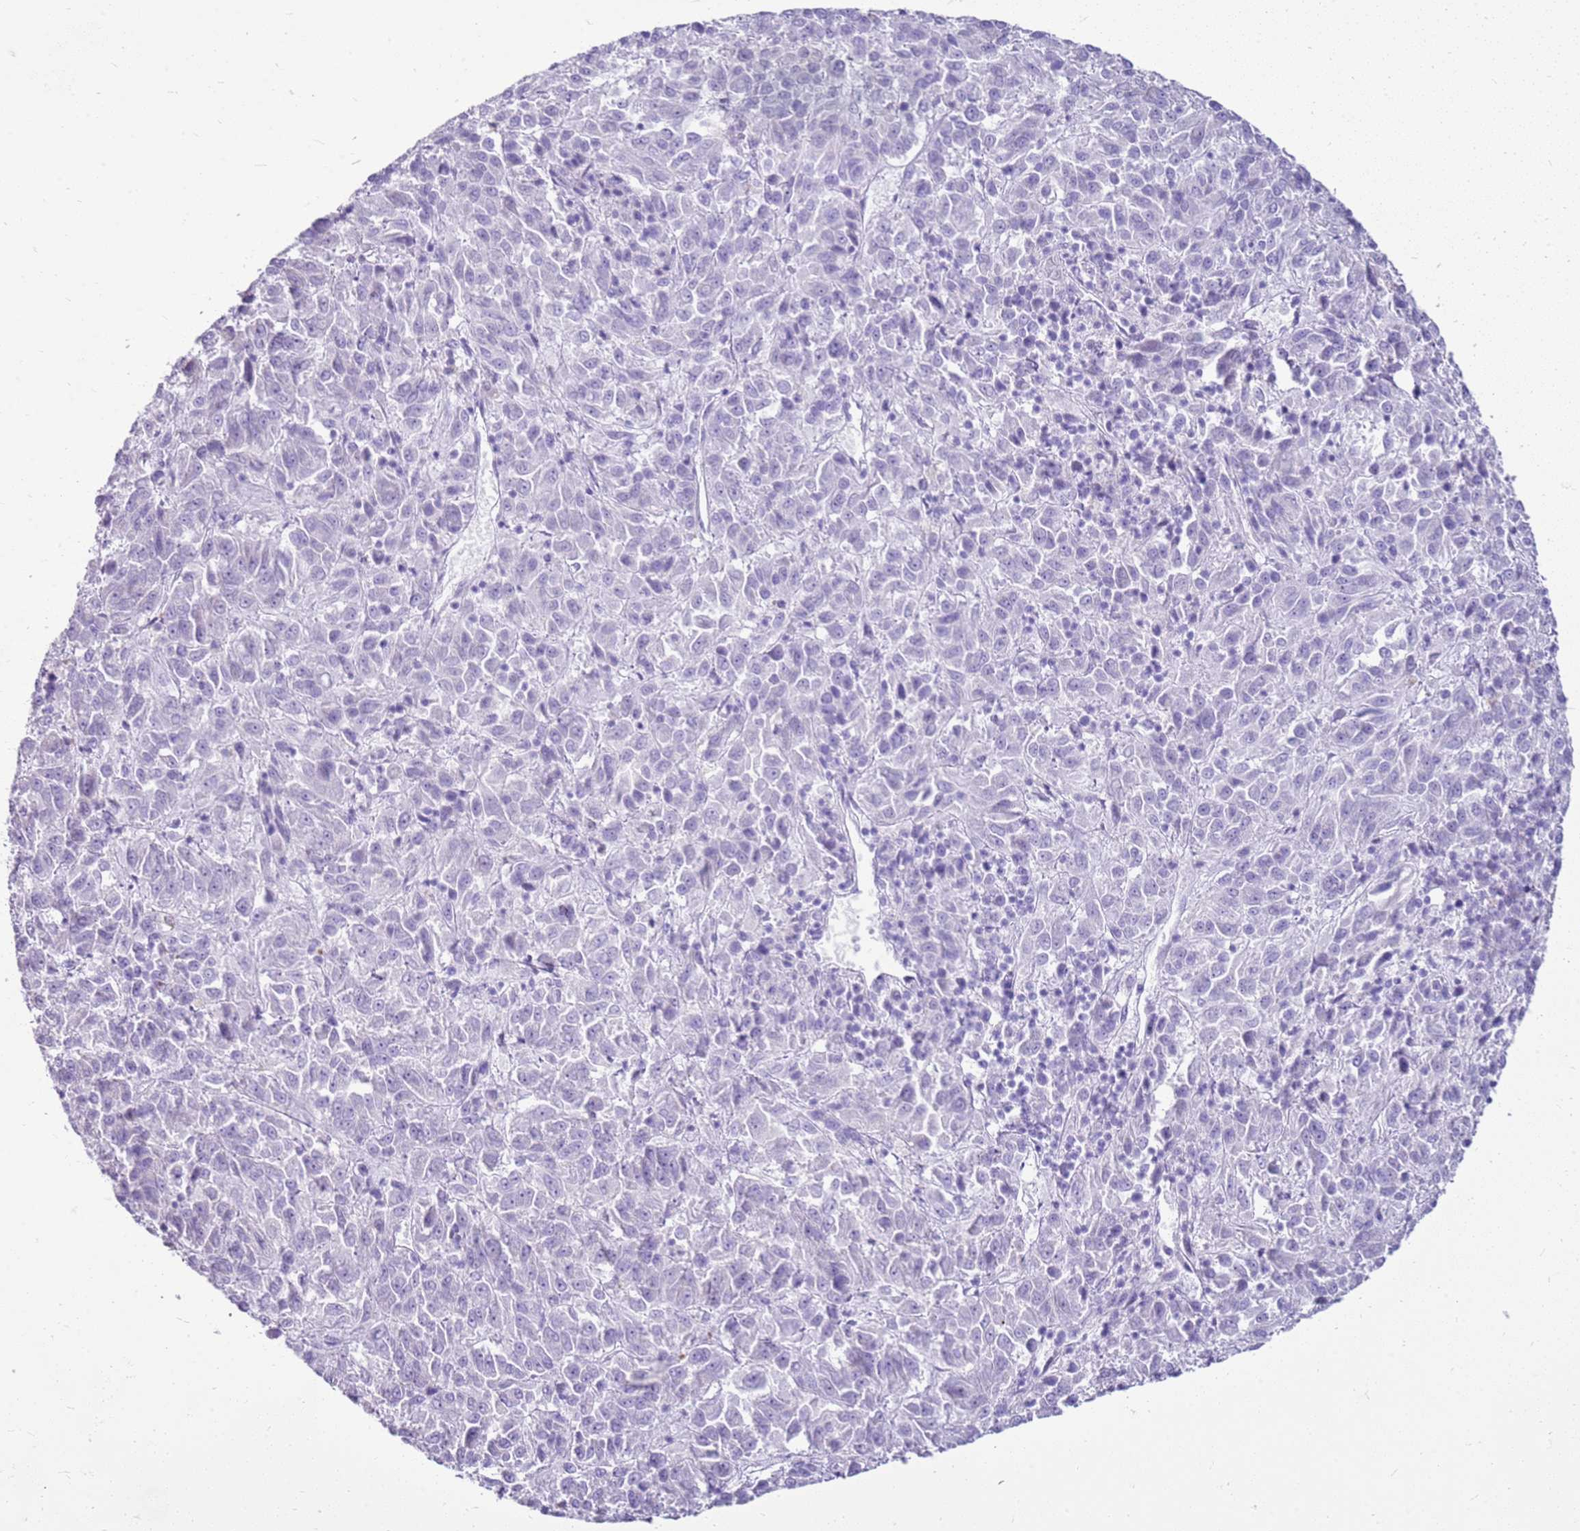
{"staining": {"intensity": "negative", "quantity": "none", "location": "none"}, "tissue": "melanoma", "cell_type": "Tumor cells", "image_type": "cancer", "snomed": [{"axis": "morphology", "description": "Malignant melanoma, Metastatic site"}, {"axis": "topography", "description": "Lung"}], "caption": "Tumor cells are negative for brown protein staining in malignant melanoma (metastatic site). (DAB (3,3'-diaminobenzidine) immunohistochemistry (IHC), high magnification).", "gene": "CA8", "patient": {"sex": "male", "age": 64}}